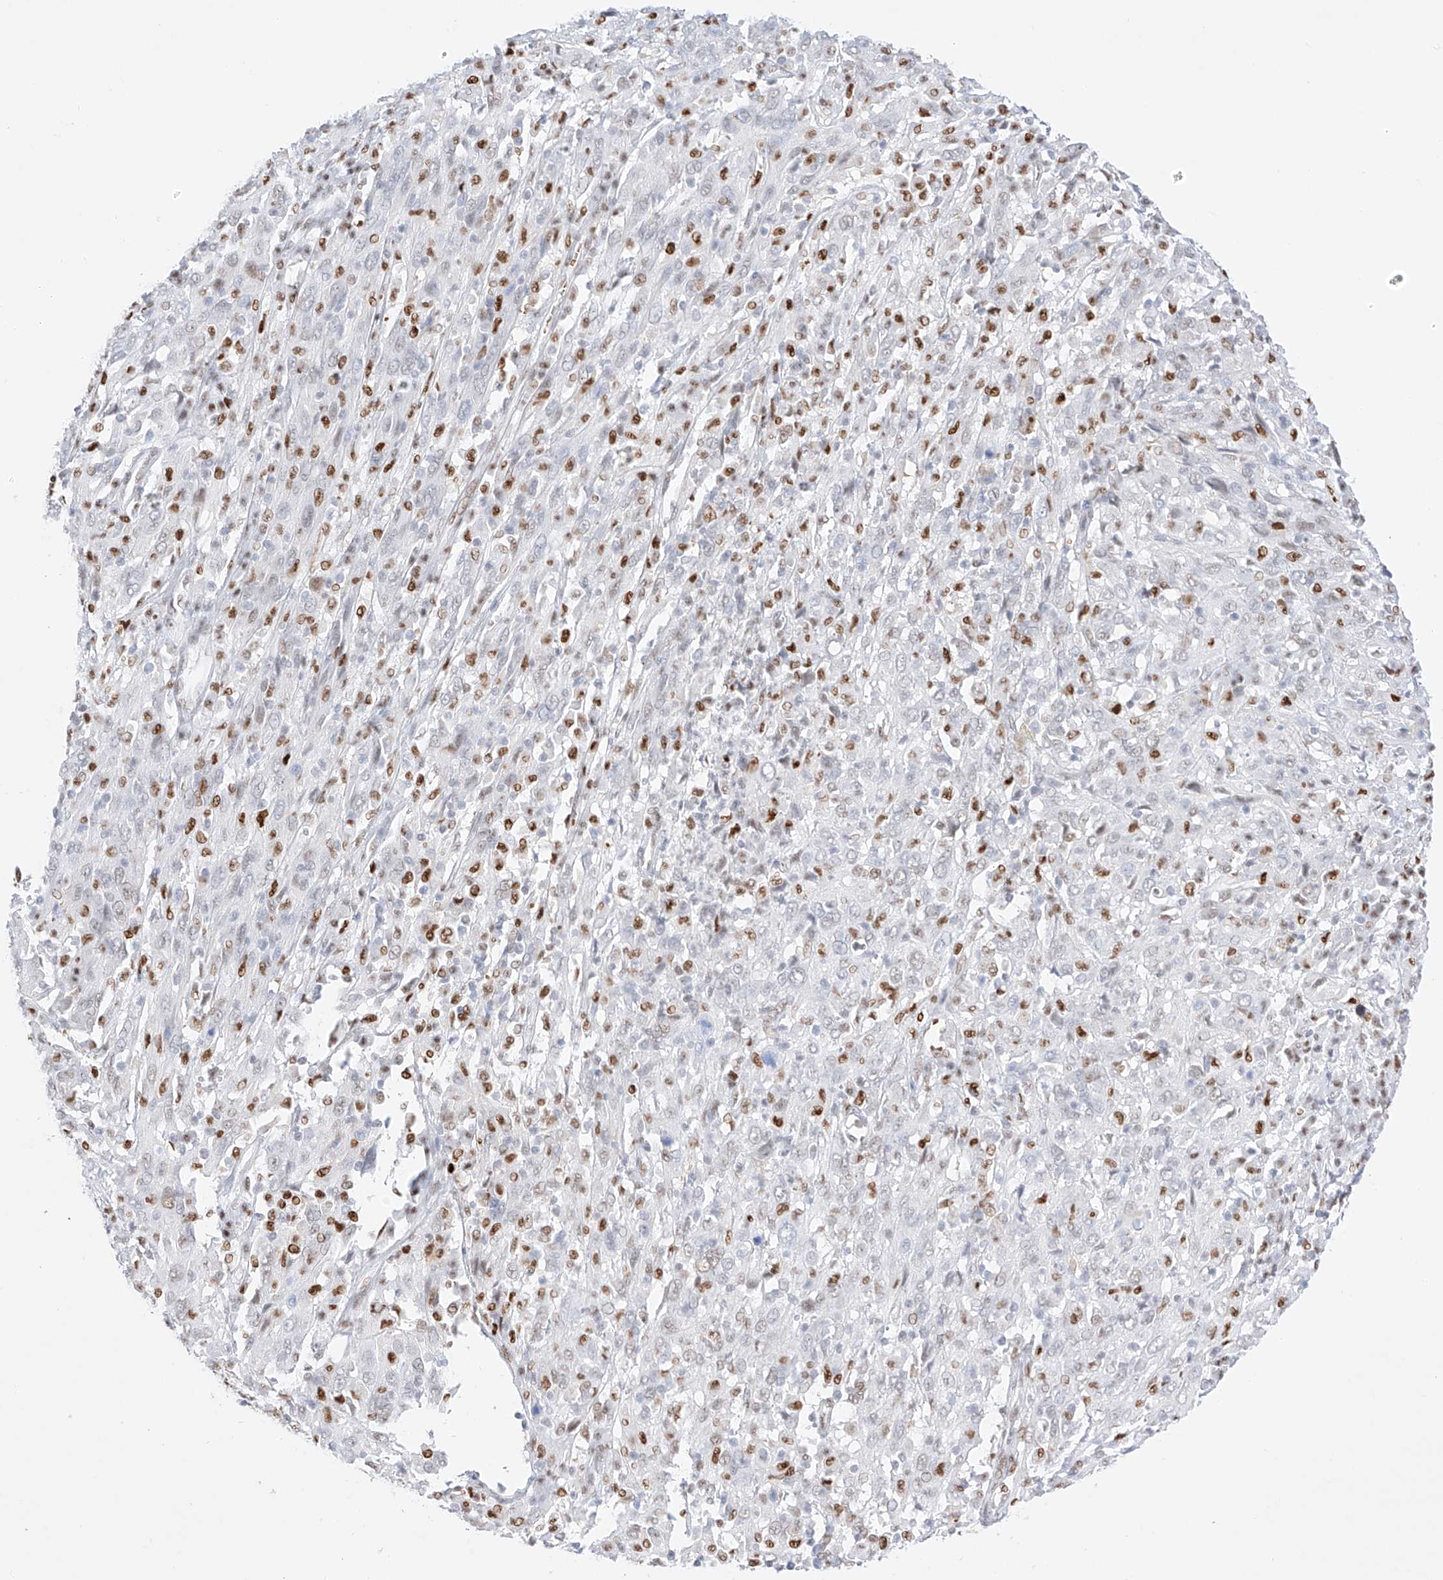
{"staining": {"intensity": "negative", "quantity": "none", "location": "none"}, "tissue": "cervical cancer", "cell_type": "Tumor cells", "image_type": "cancer", "snomed": [{"axis": "morphology", "description": "Squamous cell carcinoma, NOS"}, {"axis": "topography", "description": "Cervix"}], "caption": "An immunohistochemistry (IHC) photomicrograph of cervical cancer is shown. There is no staining in tumor cells of cervical cancer. Nuclei are stained in blue.", "gene": "APIP", "patient": {"sex": "female", "age": 46}}